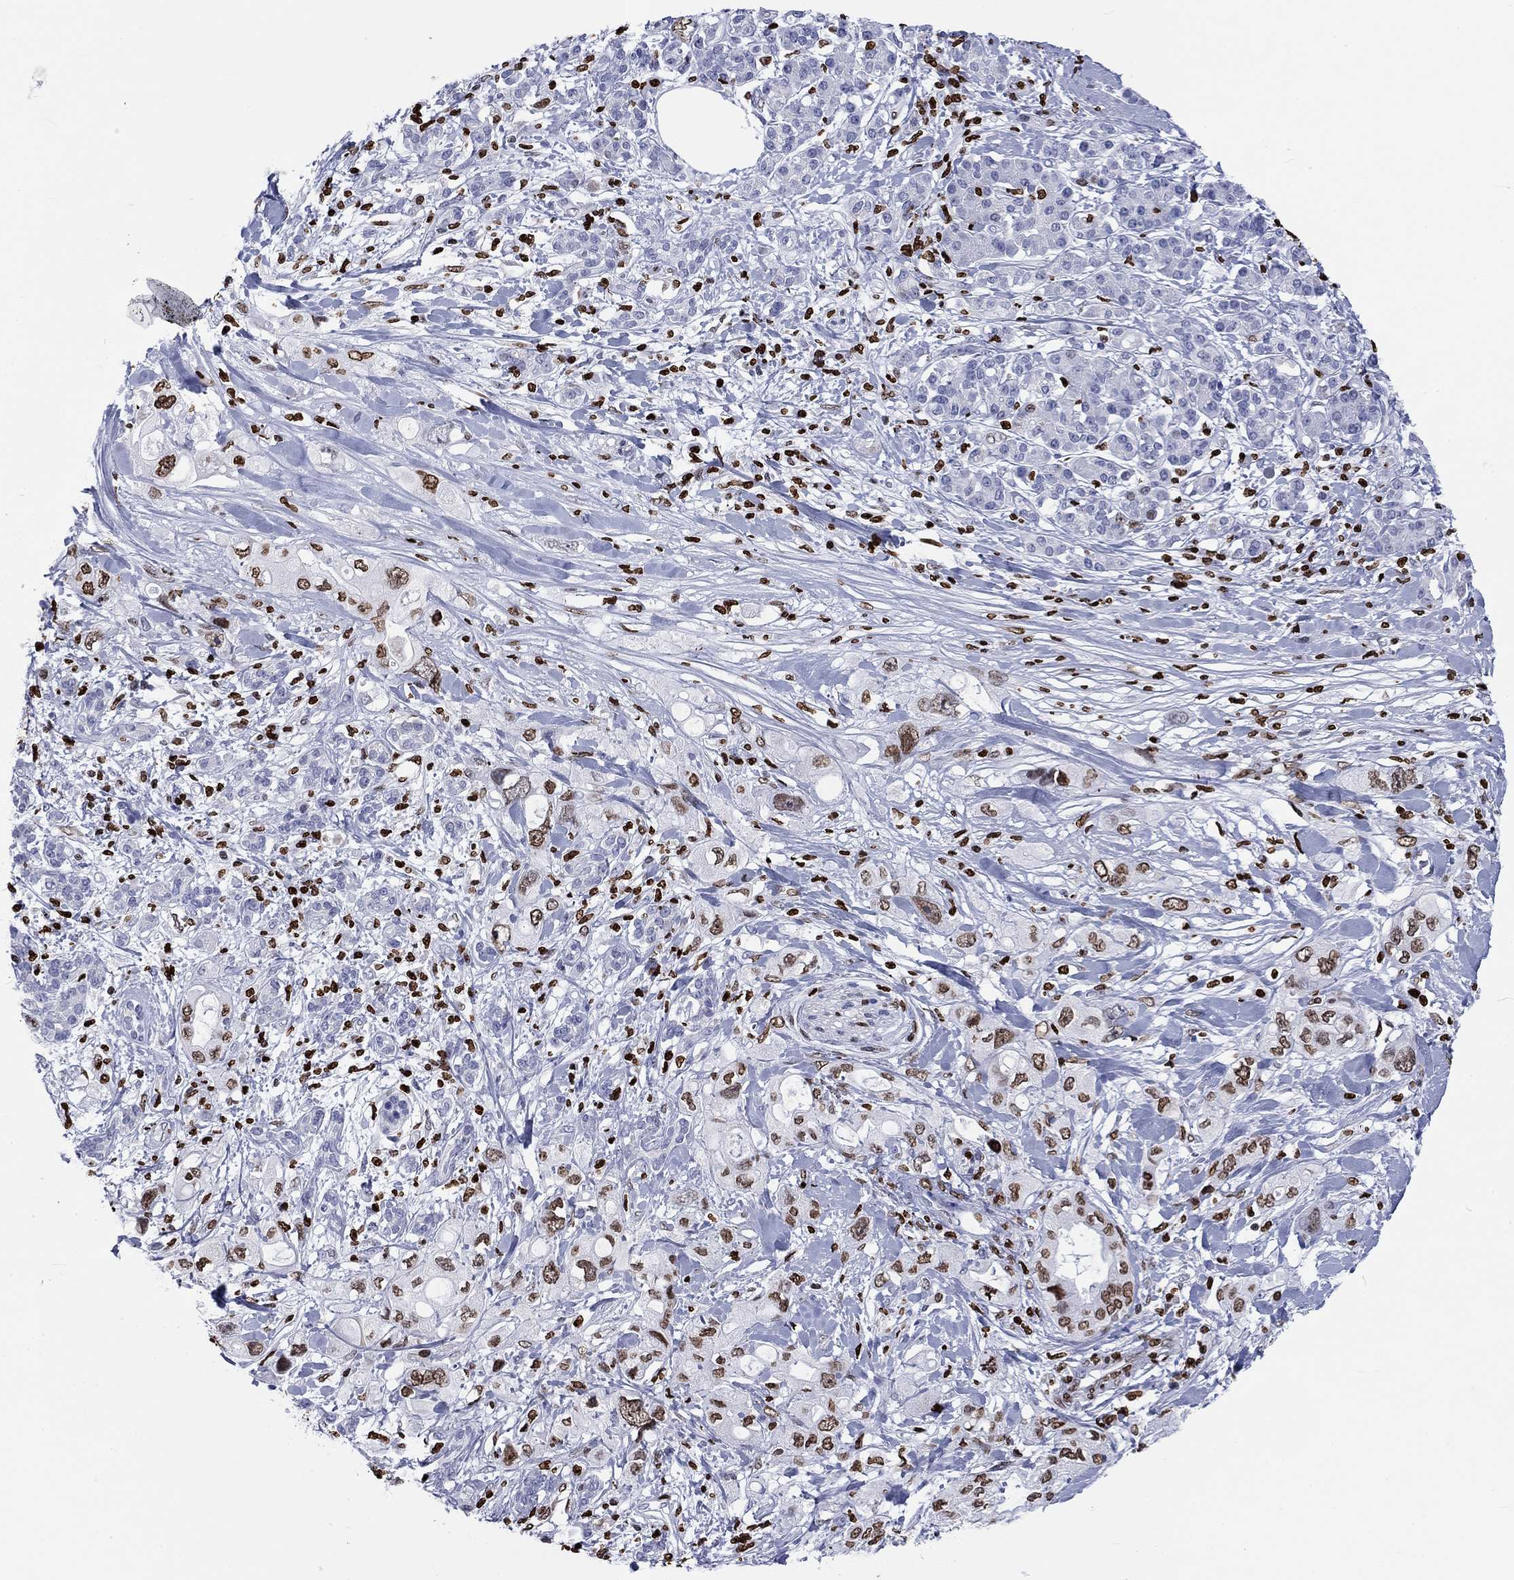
{"staining": {"intensity": "moderate", "quantity": ">75%", "location": "nuclear"}, "tissue": "pancreatic cancer", "cell_type": "Tumor cells", "image_type": "cancer", "snomed": [{"axis": "morphology", "description": "Adenocarcinoma, NOS"}, {"axis": "topography", "description": "Pancreas"}], "caption": "This is an image of immunohistochemistry staining of pancreatic adenocarcinoma, which shows moderate expression in the nuclear of tumor cells.", "gene": "H1-5", "patient": {"sex": "female", "age": 56}}